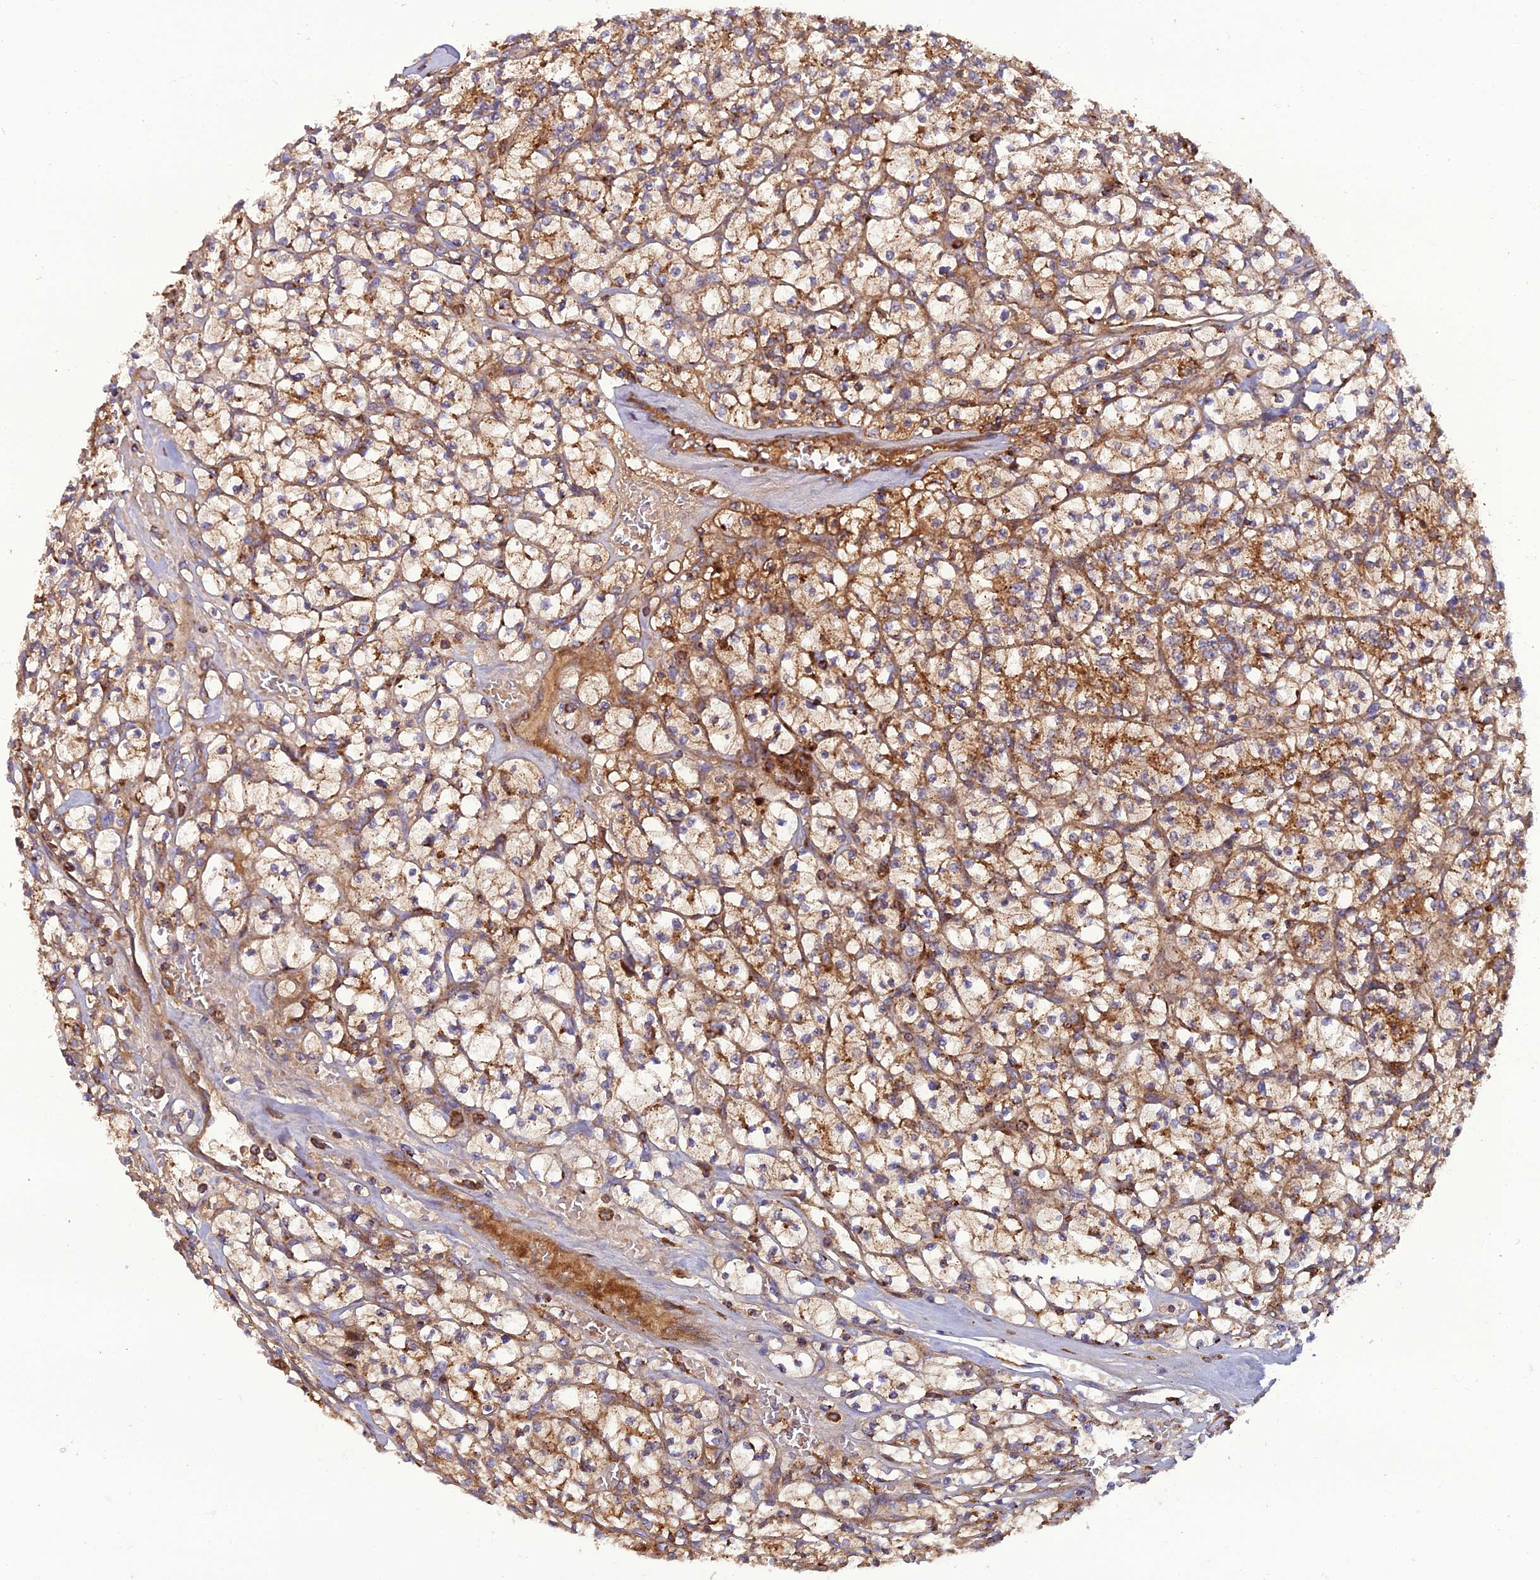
{"staining": {"intensity": "moderate", "quantity": ">75%", "location": "cytoplasmic/membranous"}, "tissue": "renal cancer", "cell_type": "Tumor cells", "image_type": "cancer", "snomed": [{"axis": "morphology", "description": "Adenocarcinoma, NOS"}, {"axis": "topography", "description": "Kidney"}], "caption": "About >75% of tumor cells in human renal cancer (adenocarcinoma) reveal moderate cytoplasmic/membranous protein expression as visualized by brown immunohistochemical staining.", "gene": "LNPEP", "patient": {"sex": "female", "age": 64}}